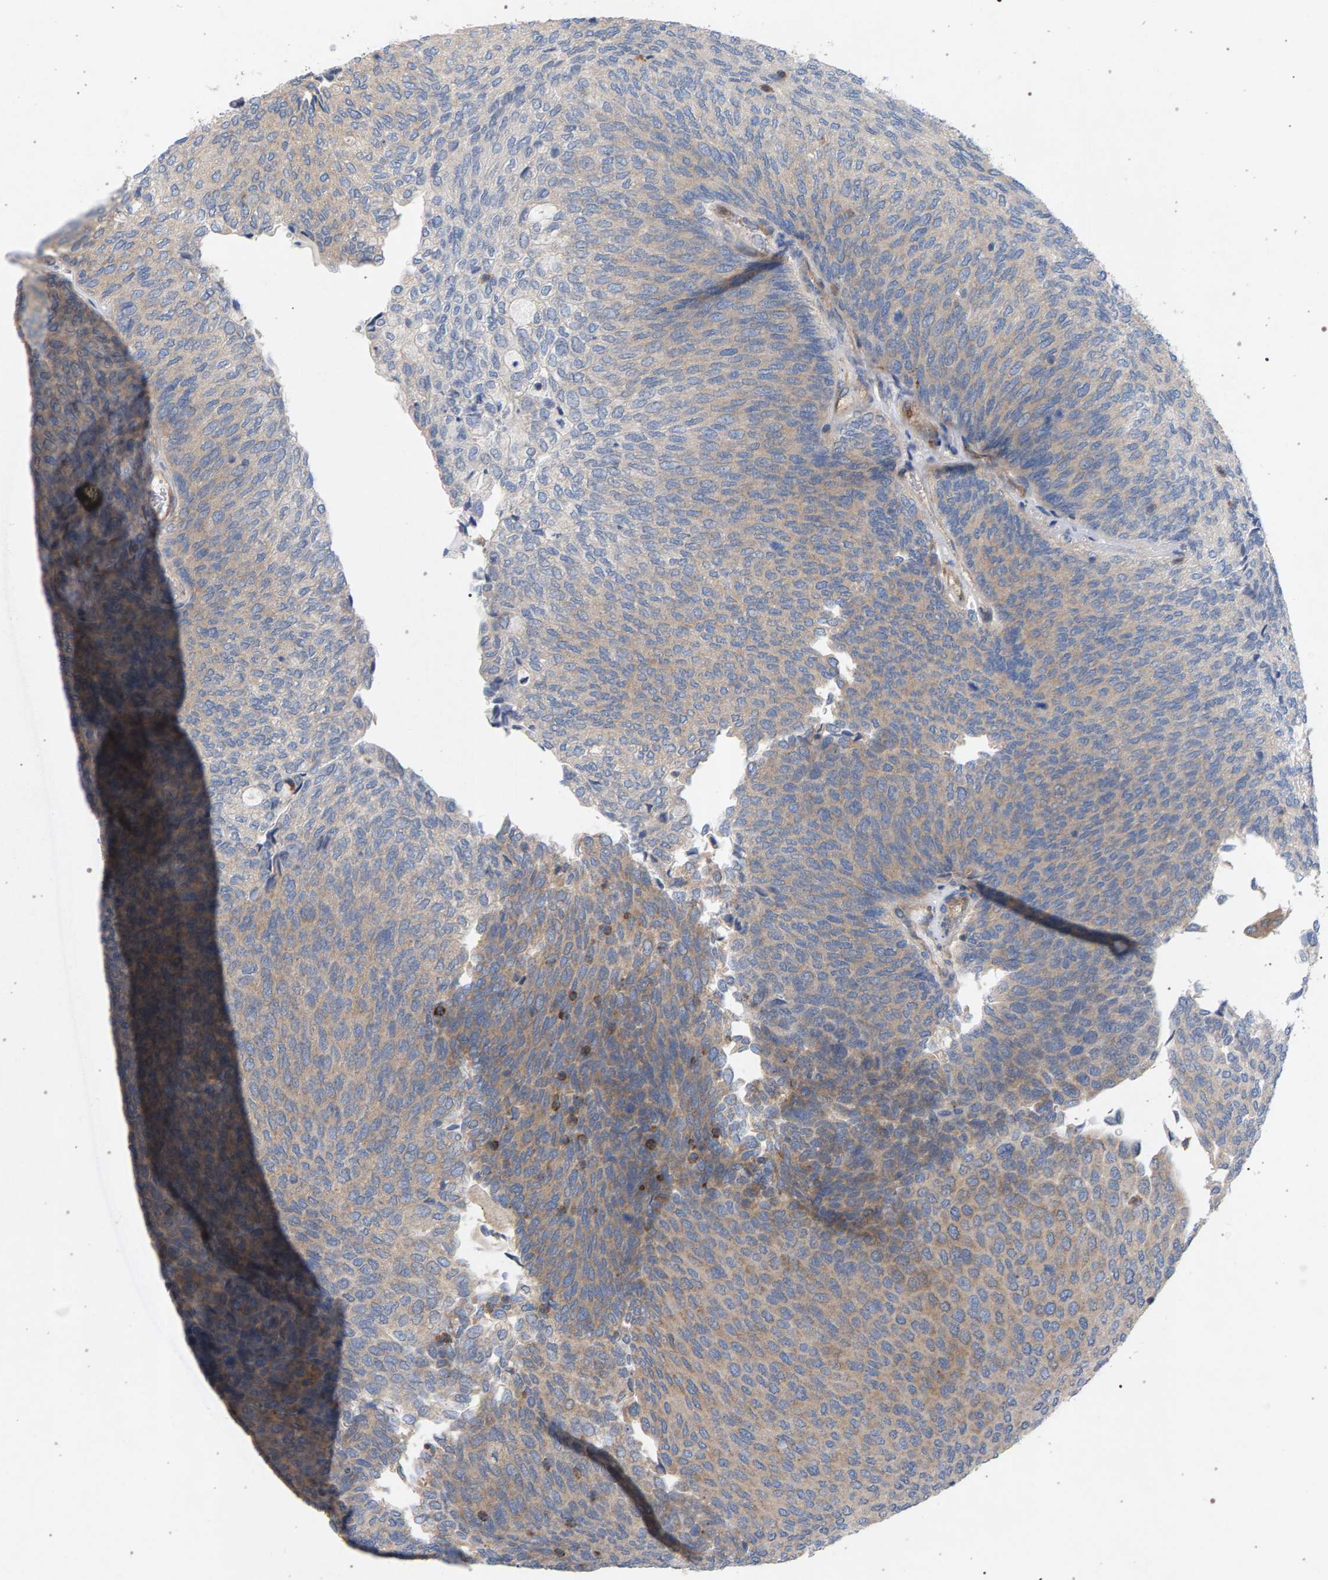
{"staining": {"intensity": "moderate", "quantity": "25%-75%", "location": "cytoplasmic/membranous"}, "tissue": "urothelial cancer", "cell_type": "Tumor cells", "image_type": "cancer", "snomed": [{"axis": "morphology", "description": "Urothelial carcinoma, Low grade"}, {"axis": "topography", "description": "Urinary bladder"}], "caption": "Immunohistochemical staining of low-grade urothelial carcinoma reveals medium levels of moderate cytoplasmic/membranous expression in approximately 25%-75% of tumor cells.", "gene": "MAMDC2", "patient": {"sex": "female", "age": 79}}